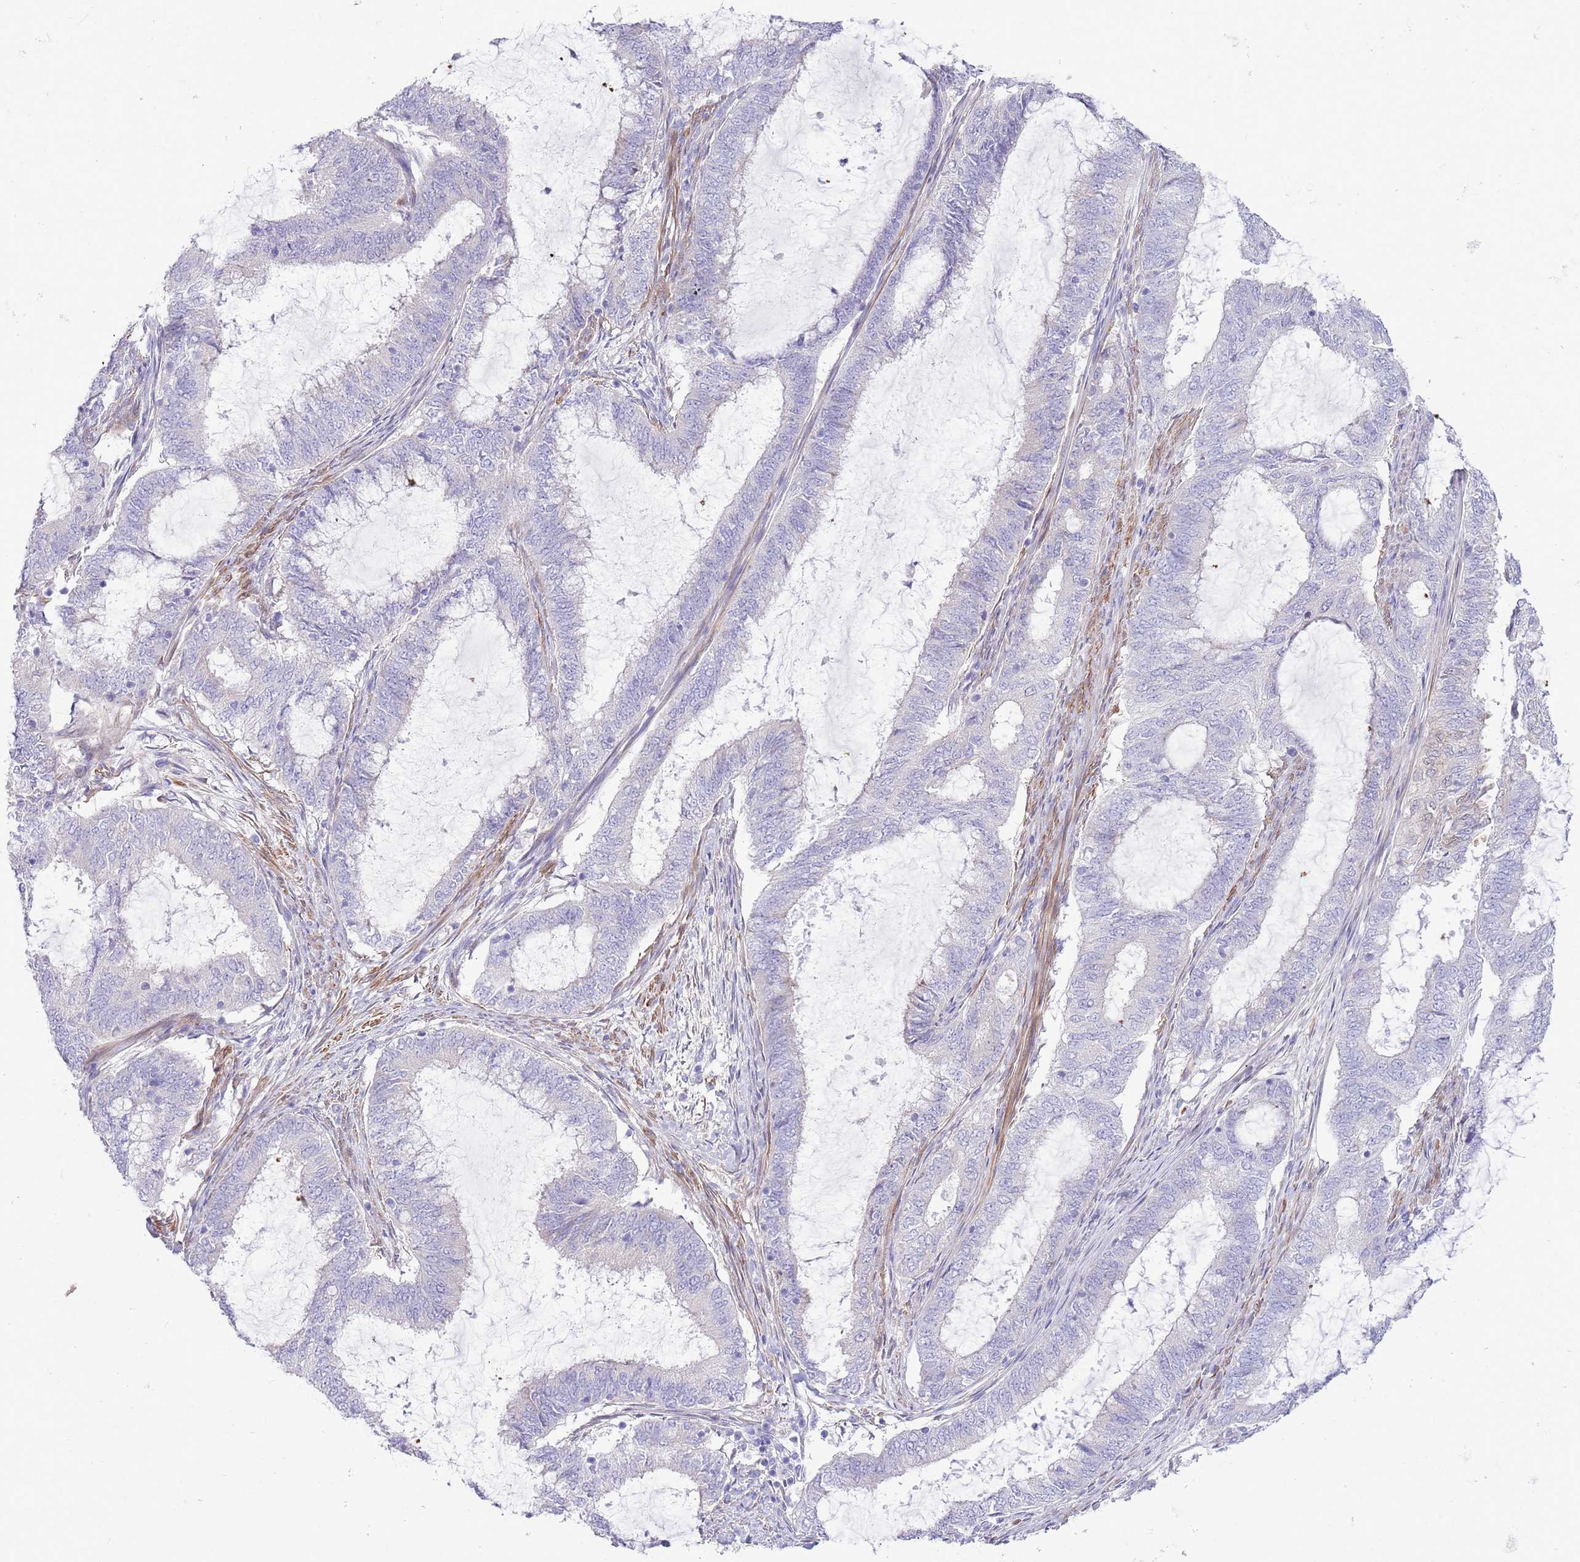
{"staining": {"intensity": "negative", "quantity": "none", "location": "none"}, "tissue": "endometrial cancer", "cell_type": "Tumor cells", "image_type": "cancer", "snomed": [{"axis": "morphology", "description": "Adenocarcinoma, NOS"}, {"axis": "topography", "description": "Endometrium"}], "caption": "This is an immunohistochemistry (IHC) image of adenocarcinoma (endometrial). There is no expression in tumor cells.", "gene": "ZC4H2", "patient": {"sex": "female", "age": 51}}